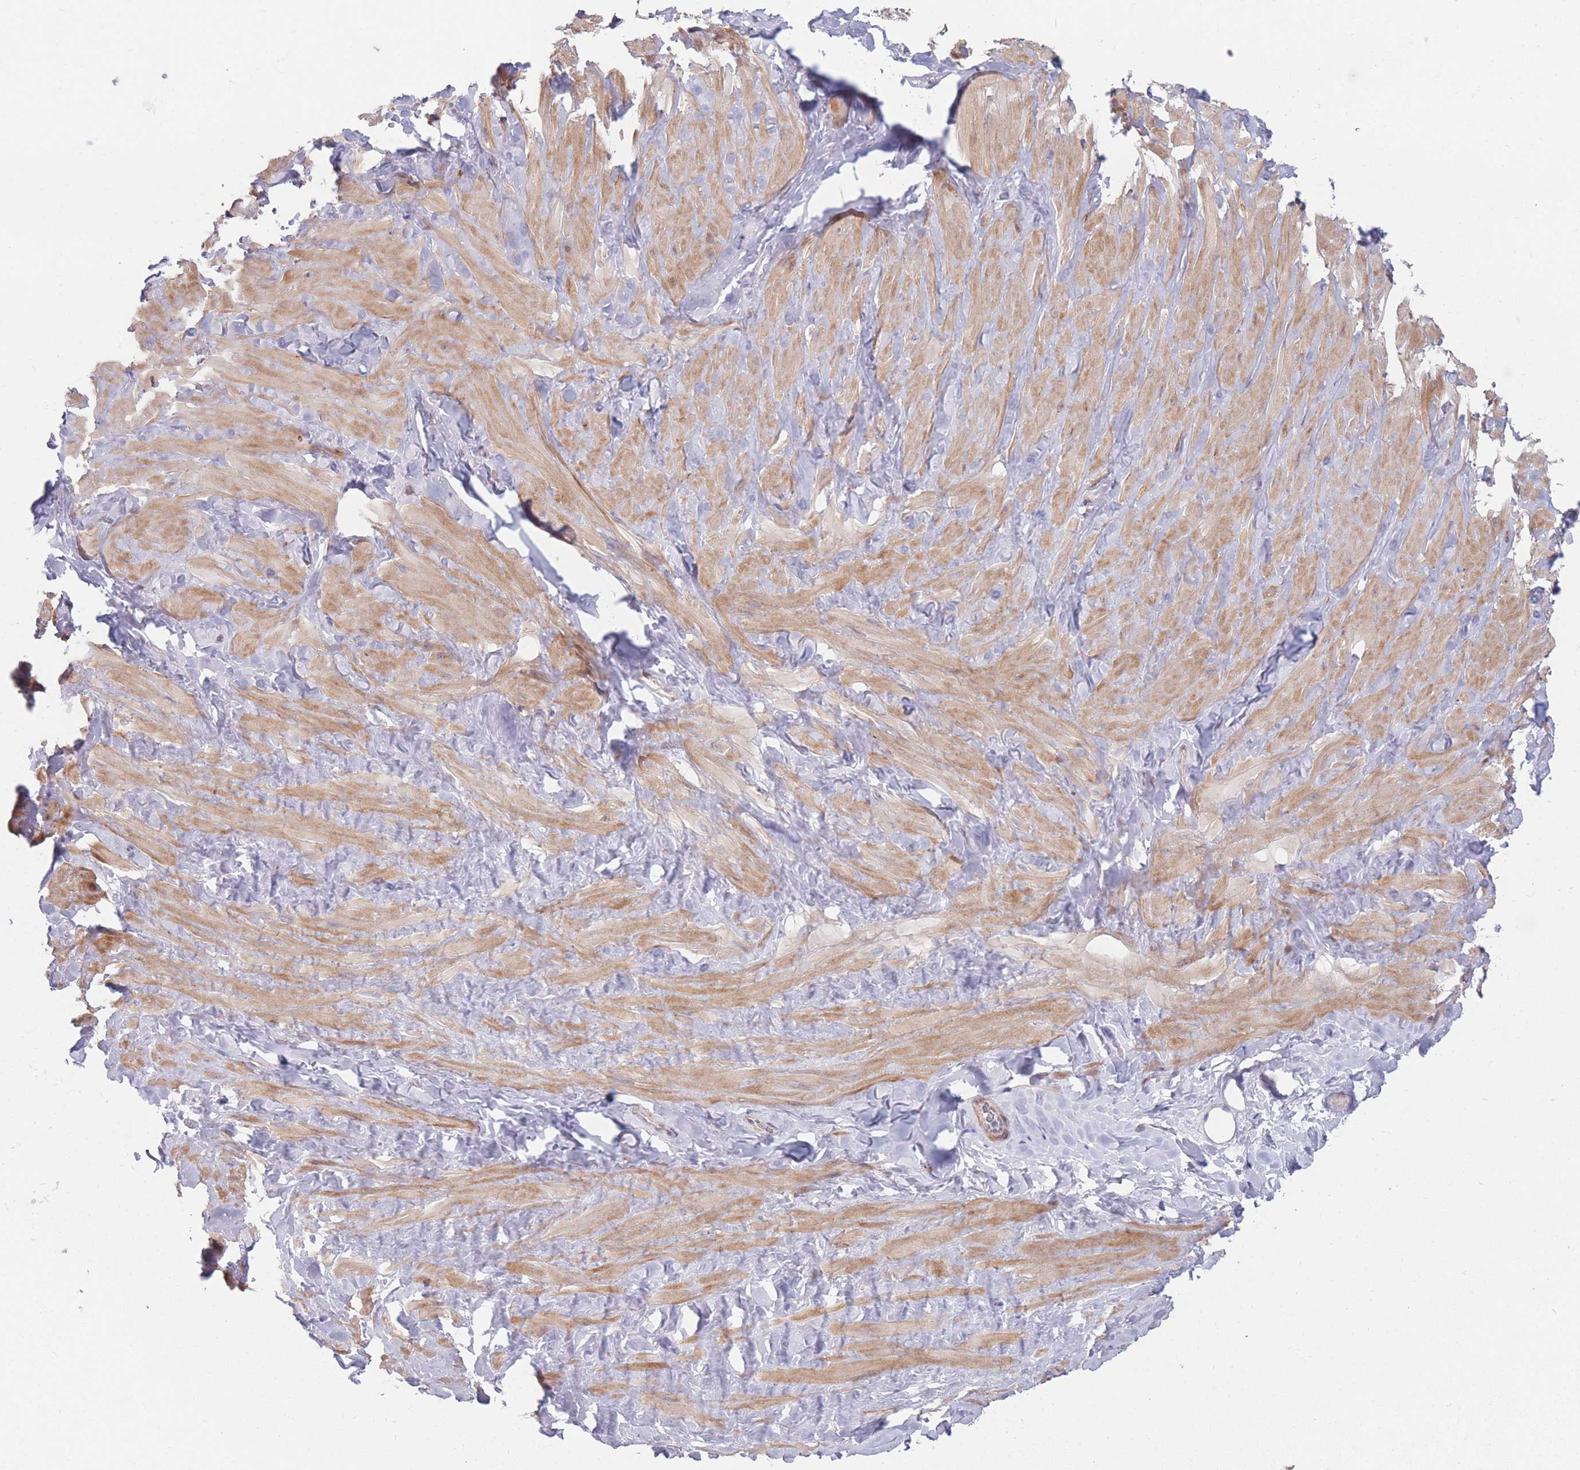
{"staining": {"intensity": "negative", "quantity": "none", "location": "none"}, "tissue": "adipose tissue", "cell_type": "Adipocytes", "image_type": "normal", "snomed": [{"axis": "morphology", "description": "Normal tissue, NOS"}, {"axis": "topography", "description": "Soft tissue"}, {"axis": "topography", "description": "Vascular tissue"}], "caption": "Adipocytes show no significant protein positivity in normal adipose tissue. (Immunohistochemistry, brightfield microscopy, high magnification).", "gene": "CCNQ", "patient": {"sex": "male", "age": 41}}